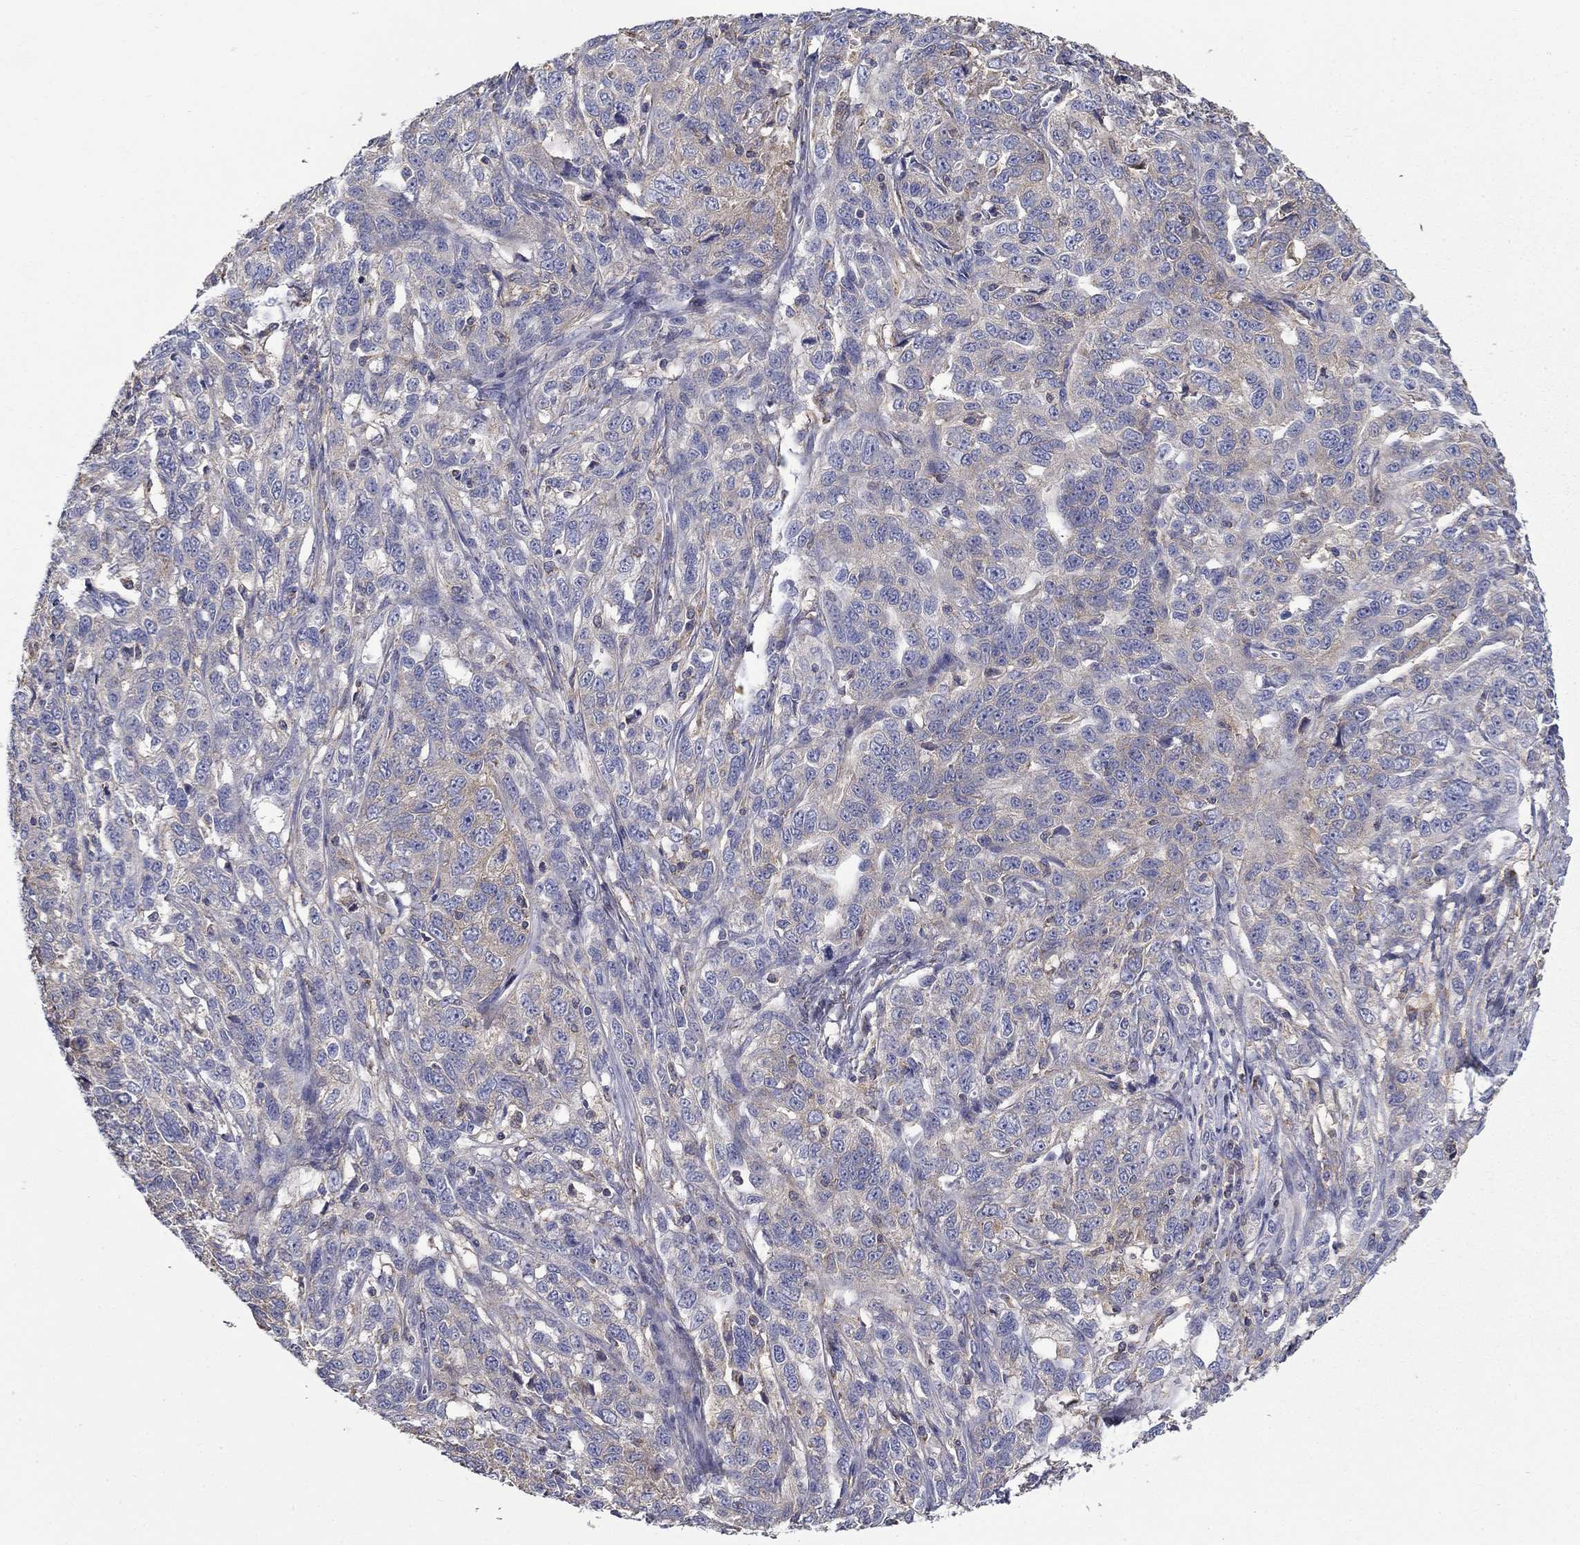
{"staining": {"intensity": "weak", "quantity": "<25%", "location": "cytoplasmic/membranous"}, "tissue": "ovarian cancer", "cell_type": "Tumor cells", "image_type": "cancer", "snomed": [{"axis": "morphology", "description": "Cystadenocarcinoma, serous, NOS"}, {"axis": "topography", "description": "Ovary"}], "caption": "This is an immunohistochemistry (IHC) photomicrograph of serous cystadenocarcinoma (ovarian). There is no expression in tumor cells.", "gene": "NME5", "patient": {"sex": "female", "age": 71}}